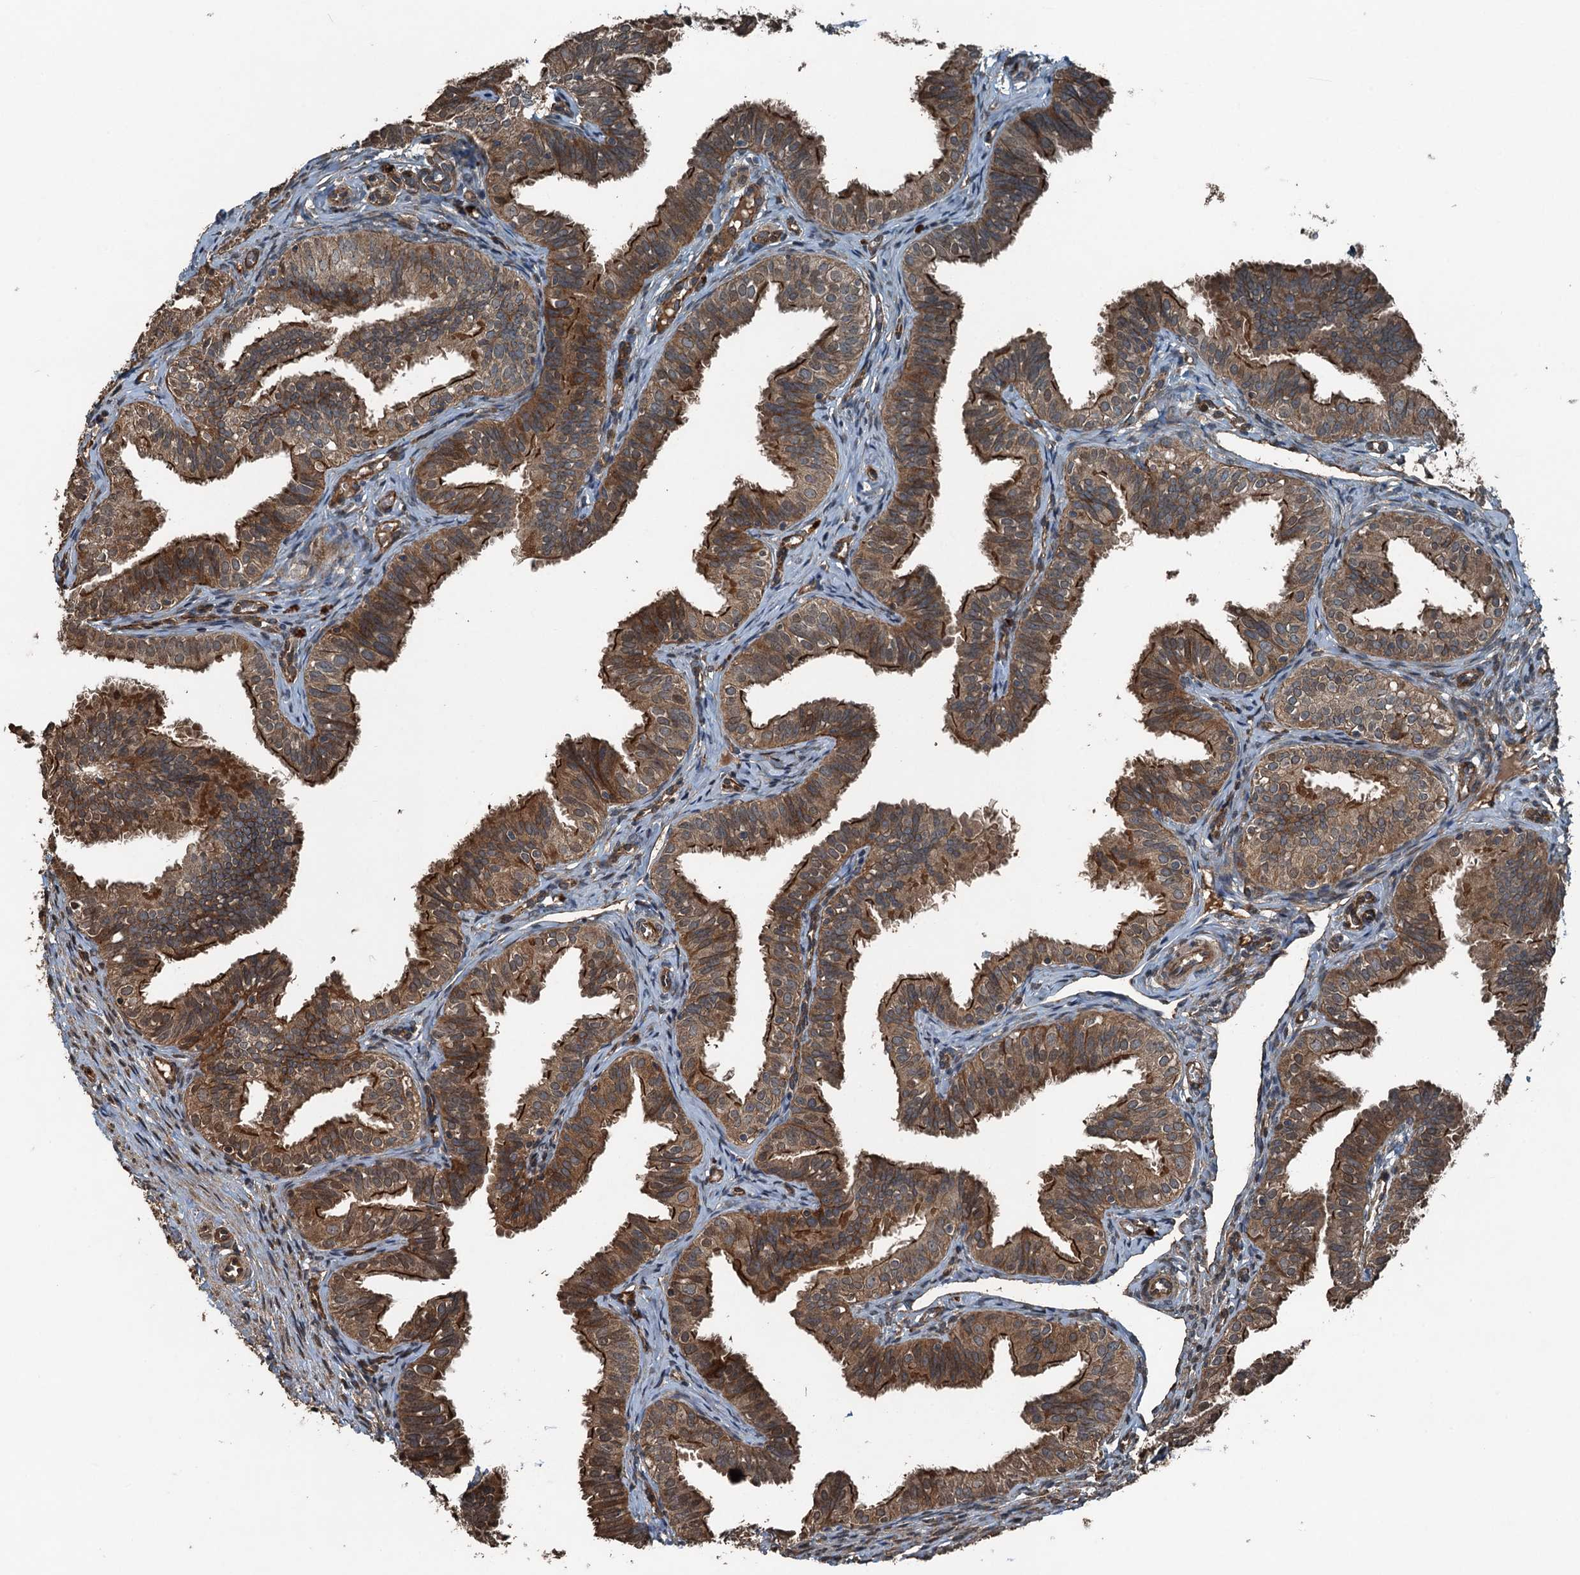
{"staining": {"intensity": "moderate", "quantity": ">75%", "location": "cytoplasmic/membranous"}, "tissue": "fallopian tube", "cell_type": "Glandular cells", "image_type": "normal", "snomed": [{"axis": "morphology", "description": "Normal tissue, NOS"}, {"axis": "topography", "description": "Fallopian tube"}], "caption": "A micrograph showing moderate cytoplasmic/membranous expression in about >75% of glandular cells in benign fallopian tube, as visualized by brown immunohistochemical staining.", "gene": "TCTN1", "patient": {"sex": "female", "age": 35}}